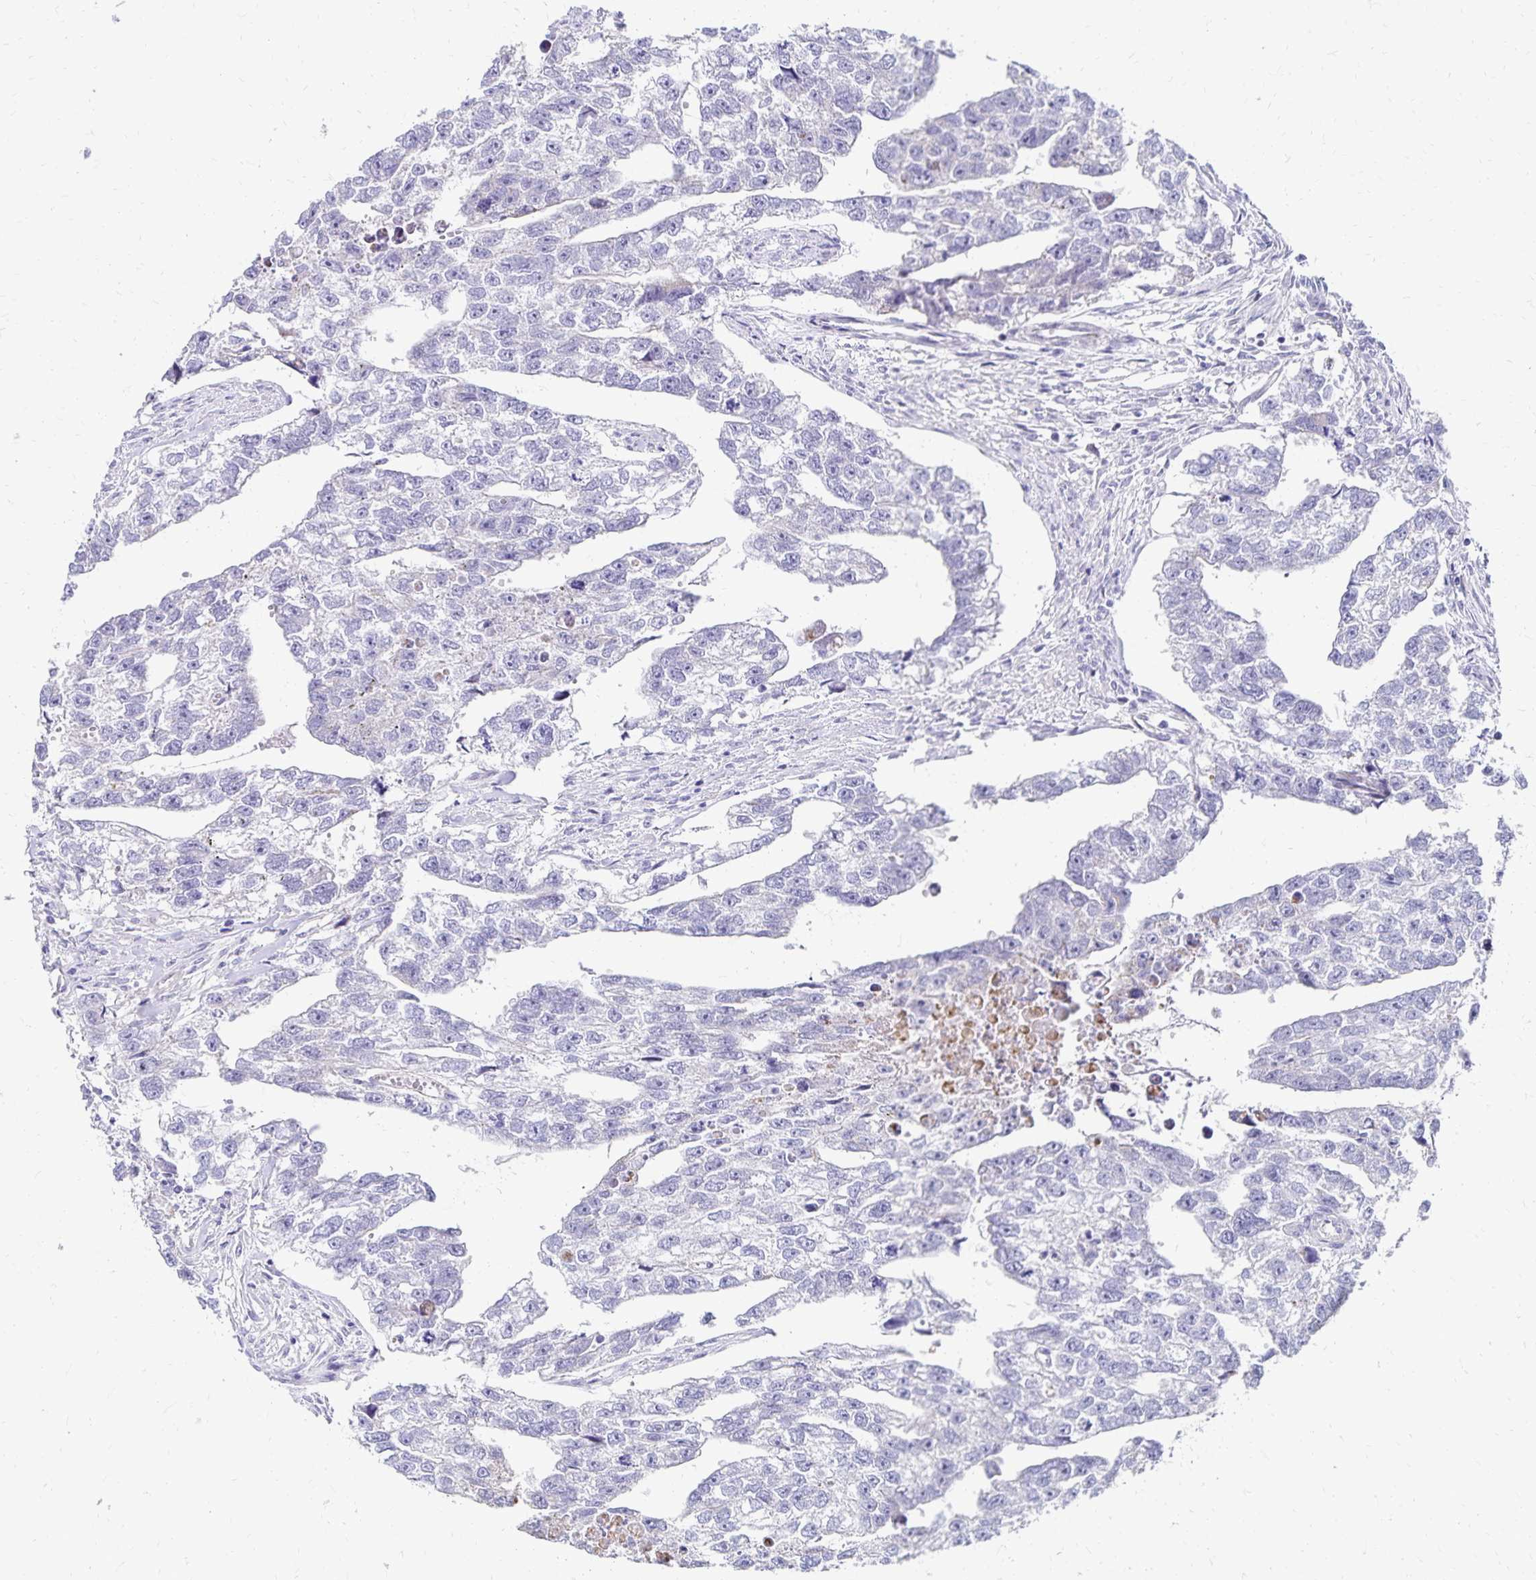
{"staining": {"intensity": "negative", "quantity": "none", "location": "none"}, "tissue": "testis cancer", "cell_type": "Tumor cells", "image_type": "cancer", "snomed": [{"axis": "morphology", "description": "Carcinoma, Embryonal, NOS"}, {"axis": "morphology", "description": "Teratoma, malignant, NOS"}, {"axis": "topography", "description": "Testis"}], "caption": "This image is of testis cancer (teratoma (malignant)) stained with immunohistochemistry (IHC) to label a protein in brown with the nuclei are counter-stained blue. There is no staining in tumor cells.", "gene": "NECAP1", "patient": {"sex": "male", "age": 44}}